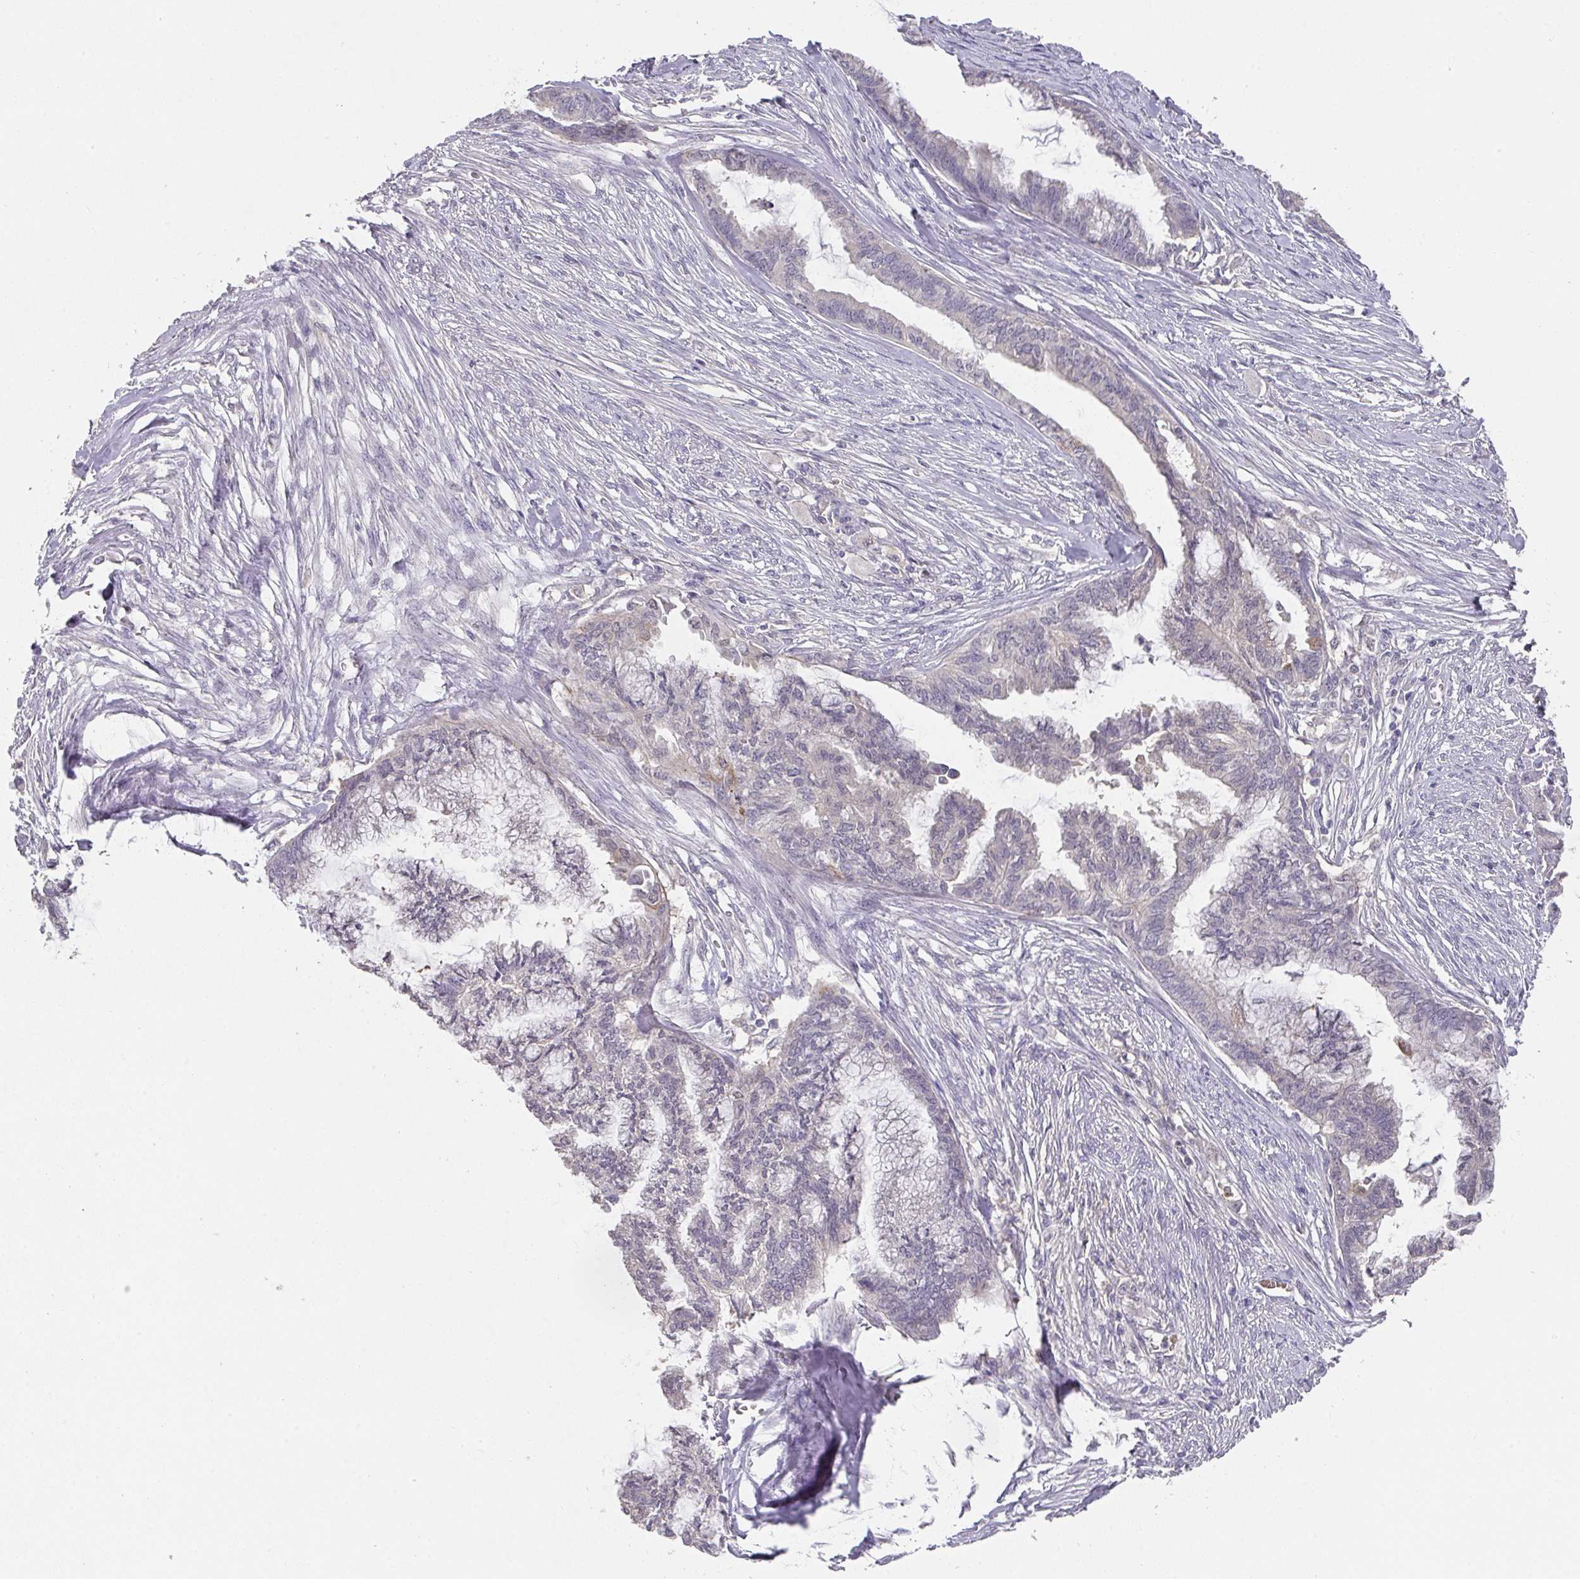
{"staining": {"intensity": "negative", "quantity": "none", "location": "none"}, "tissue": "endometrial cancer", "cell_type": "Tumor cells", "image_type": "cancer", "snomed": [{"axis": "morphology", "description": "Adenocarcinoma, NOS"}, {"axis": "topography", "description": "Endometrium"}], "caption": "A histopathology image of human endometrial cancer is negative for staining in tumor cells.", "gene": "FOXN4", "patient": {"sex": "female", "age": 86}}